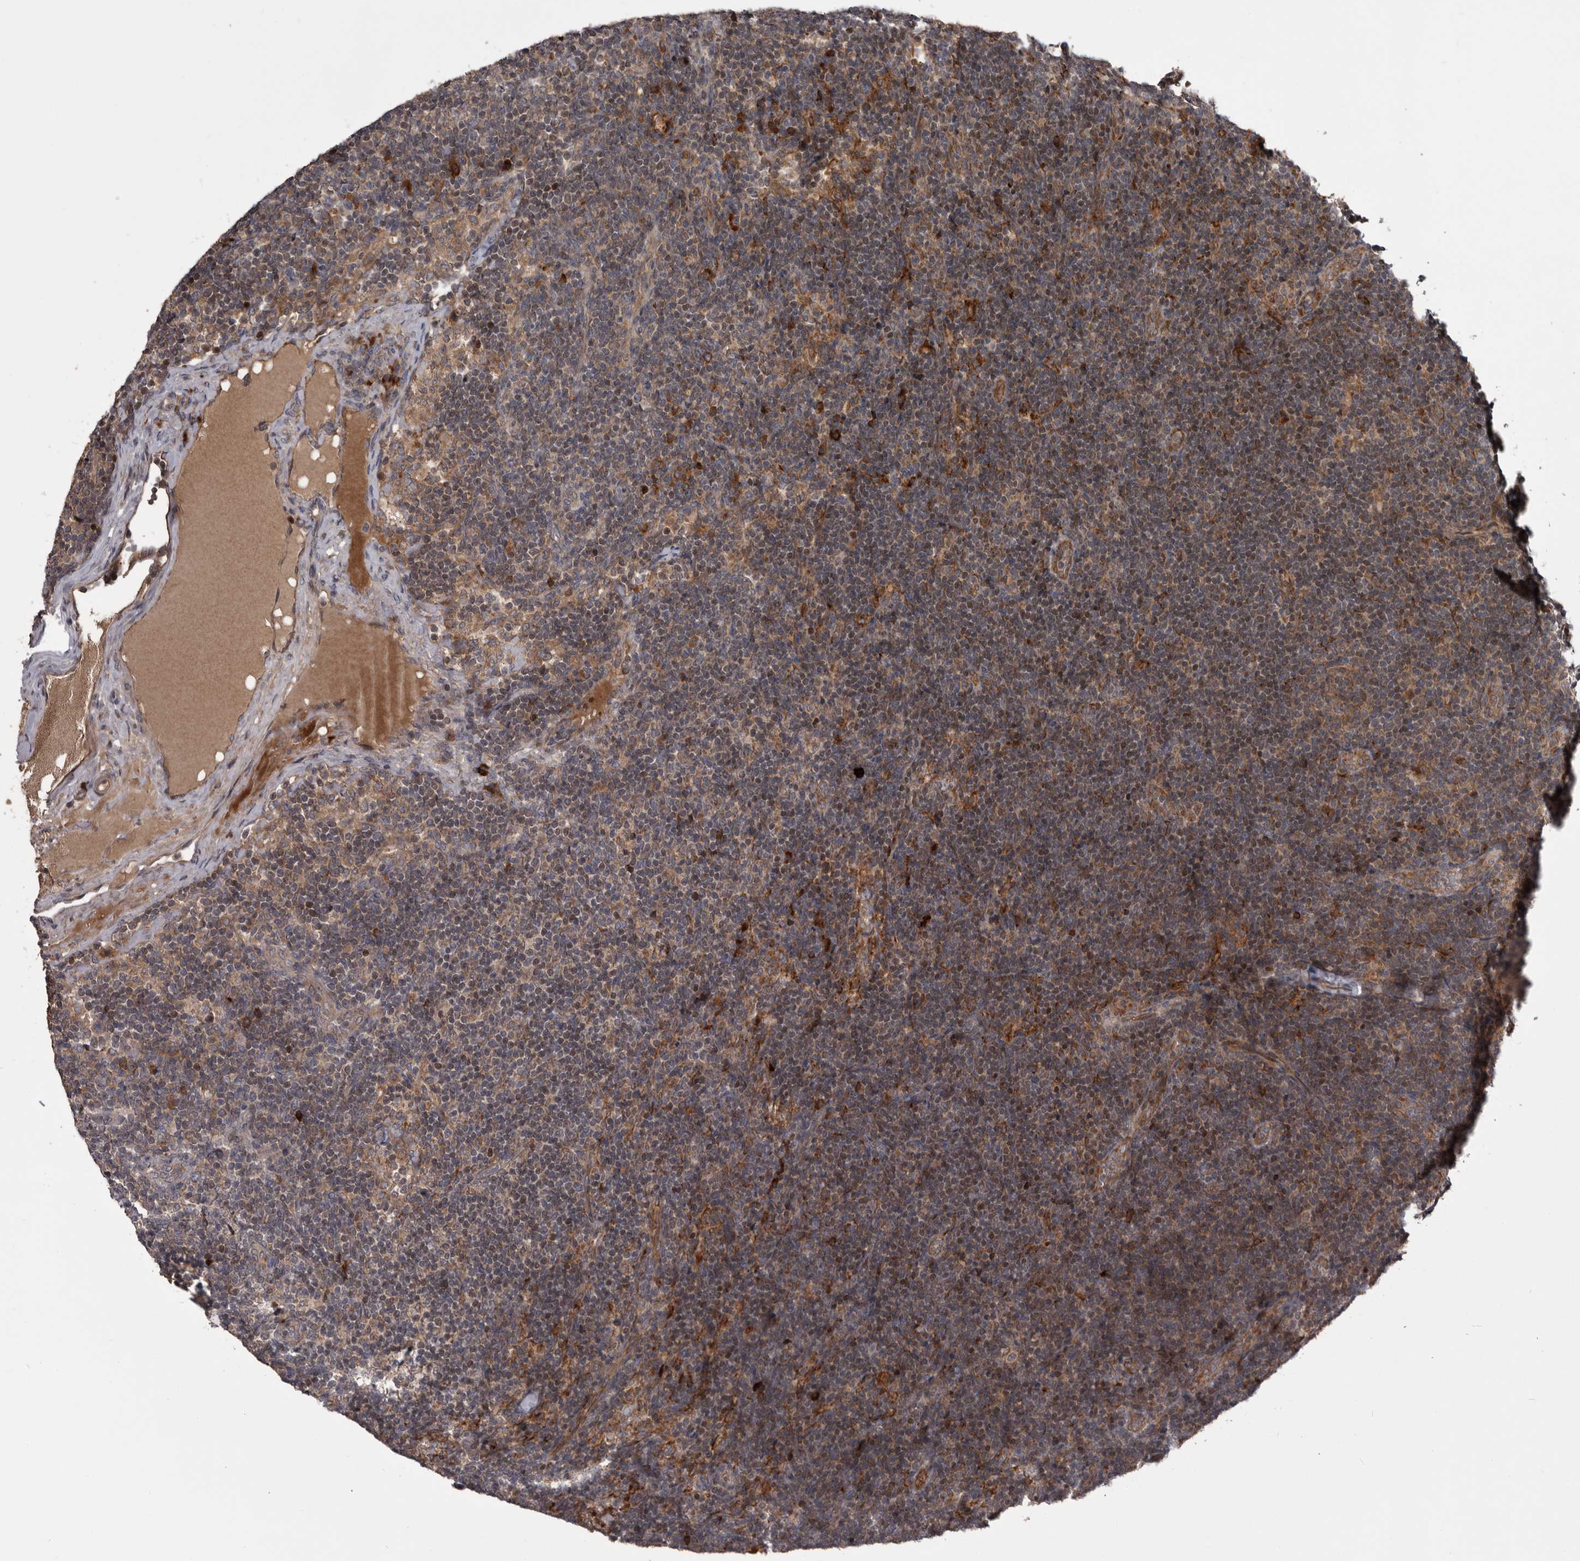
{"staining": {"intensity": "moderate", "quantity": ">75%", "location": "cytoplasmic/membranous"}, "tissue": "lymph node", "cell_type": "Germinal center cells", "image_type": "normal", "snomed": [{"axis": "morphology", "description": "Normal tissue, NOS"}, {"axis": "topography", "description": "Lymph node"}], "caption": "Immunohistochemistry histopathology image of normal lymph node: lymph node stained using immunohistochemistry (IHC) shows medium levels of moderate protein expression localized specifically in the cytoplasmic/membranous of germinal center cells, appearing as a cytoplasmic/membranous brown color.", "gene": "RAB3GAP2", "patient": {"sex": "female", "age": 22}}